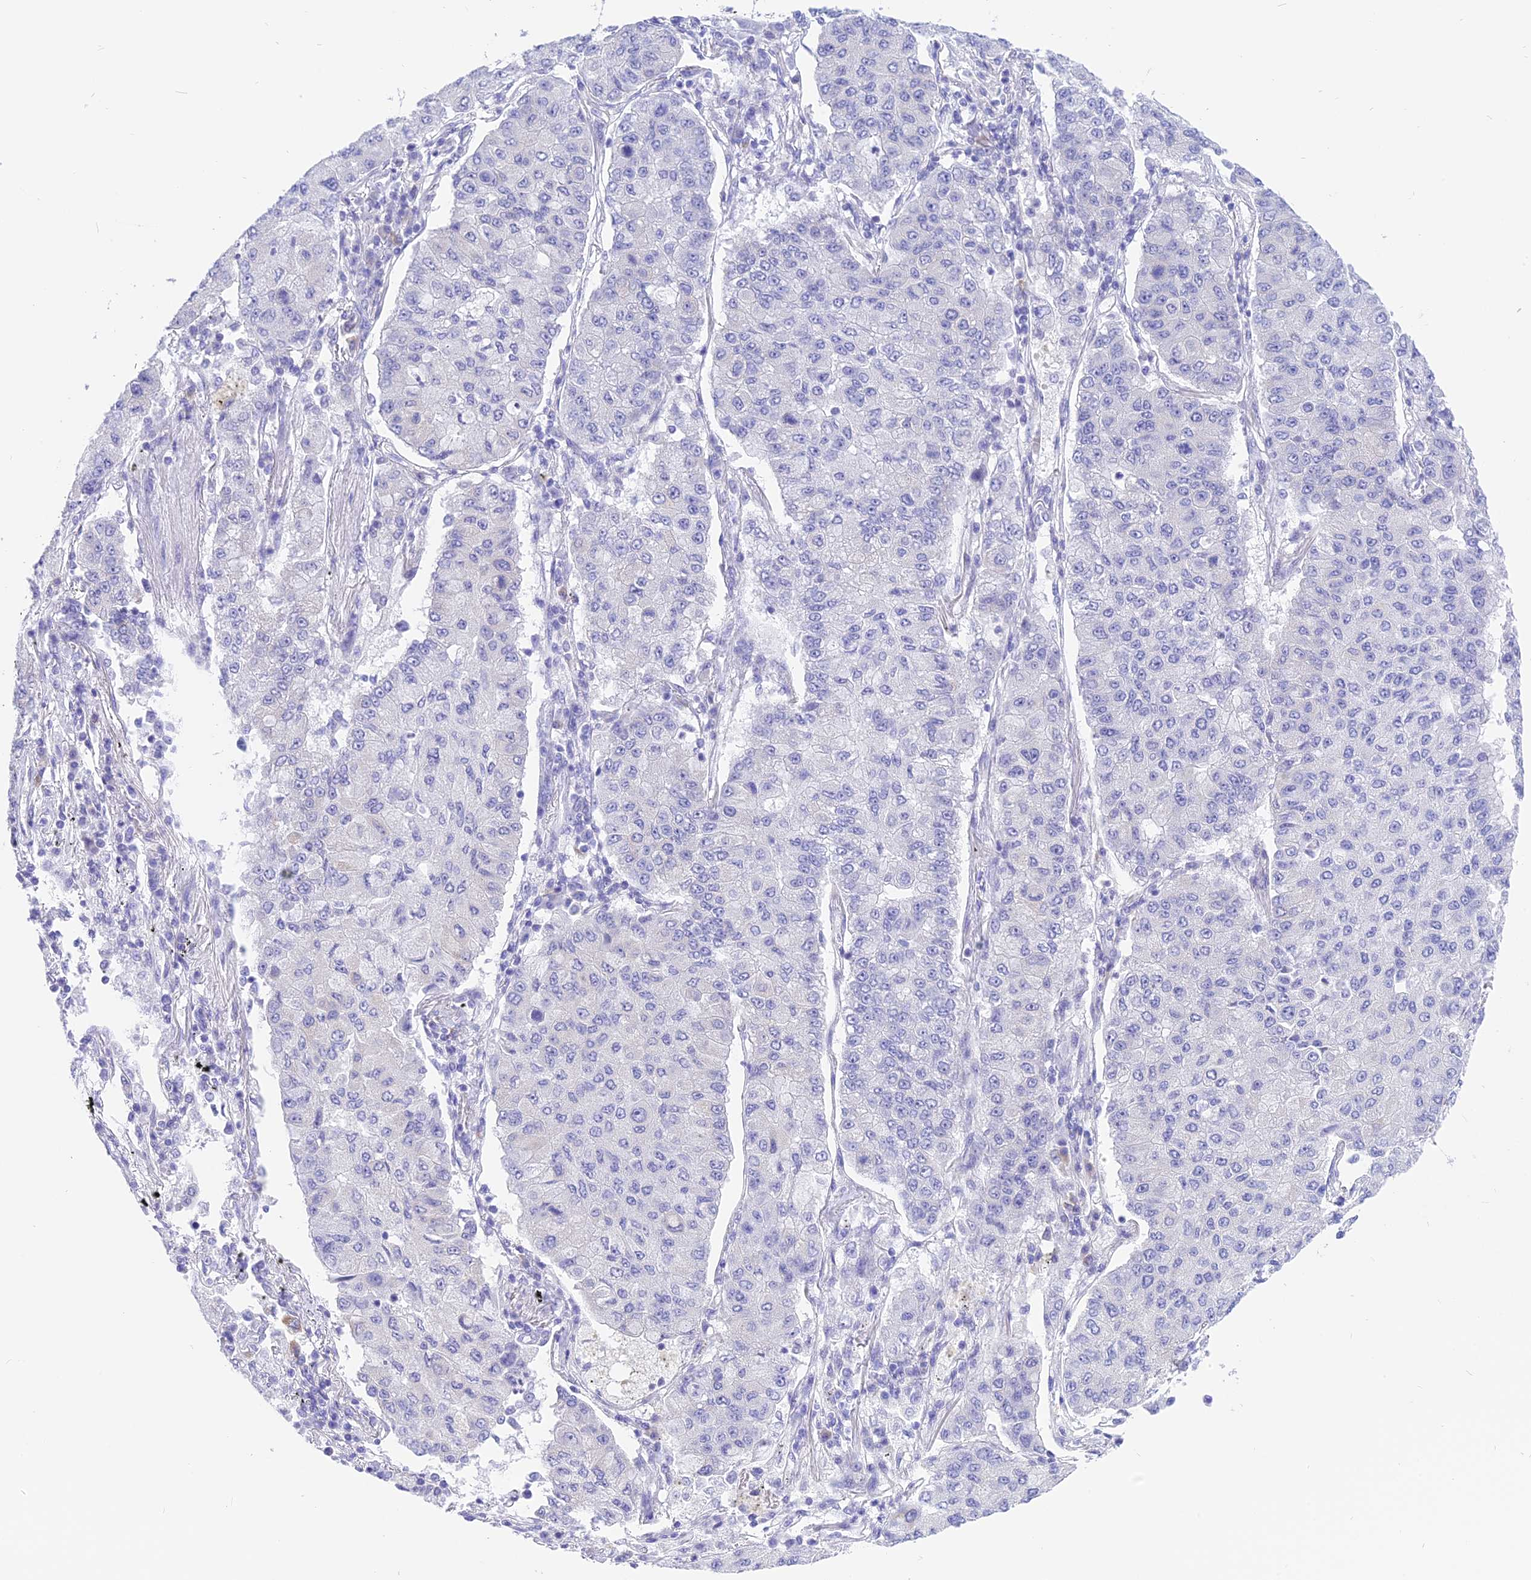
{"staining": {"intensity": "negative", "quantity": "none", "location": "none"}, "tissue": "lung cancer", "cell_type": "Tumor cells", "image_type": "cancer", "snomed": [{"axis": "morphology", "description": "Squamous cell carcinoma, NOS"}, {"axis": "topography", "description": "Lung"}], "caption": "This is an immunohistochemistry image of squamous cell carcinoma (lung). There is no staining in tumor cells.", "gene": "DCAF16", "patient": {"sex": "male", "age": 74}}